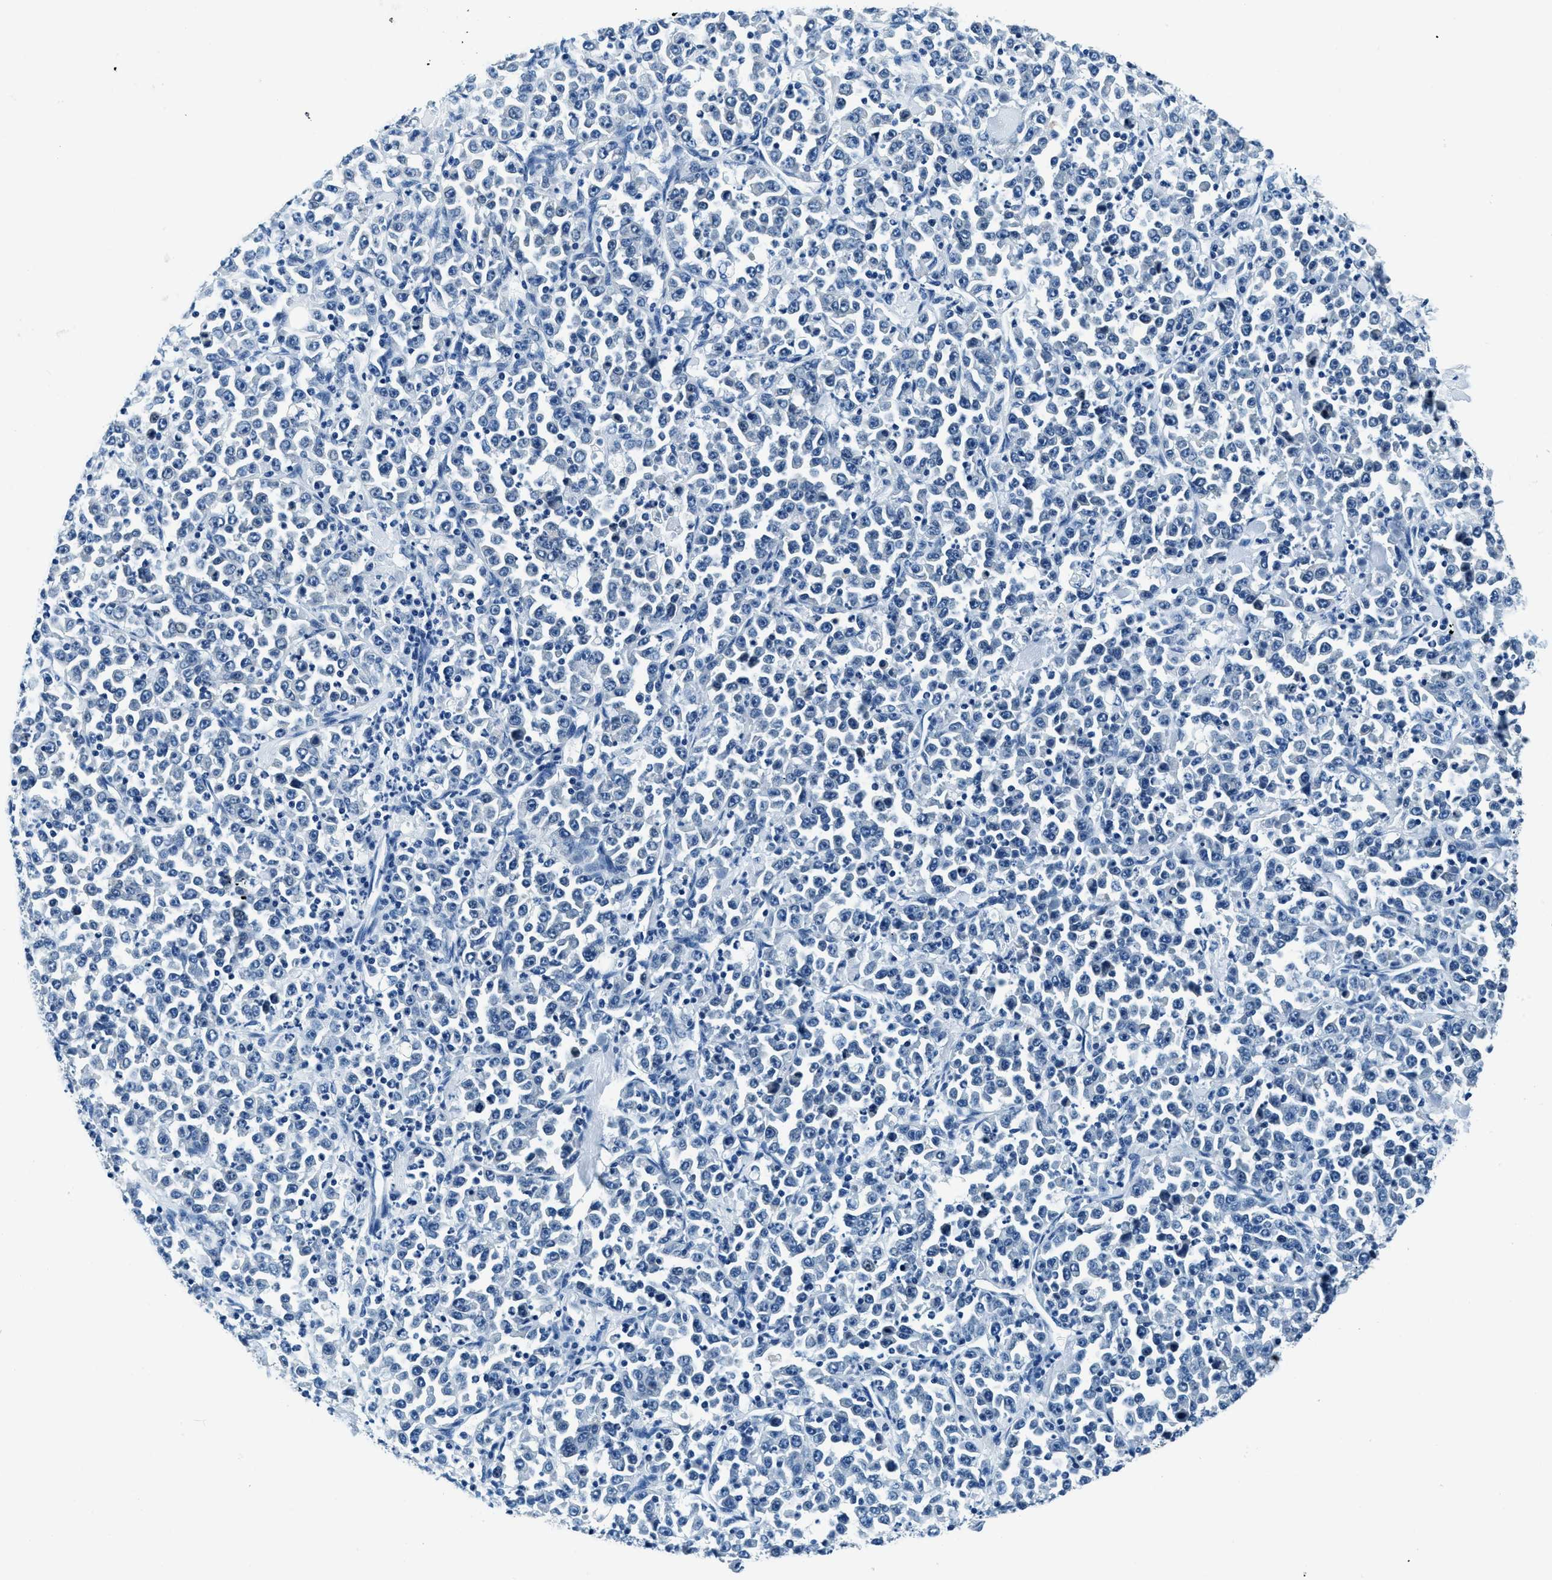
{"staining": {"intensity": "negative", "quantity": "none", "location": "none"}, "tissue": "stomach cancer", "cell_type": "Tumor cells", "image_type": "cancer", "snomed": [{"axis": "morphology", "description": "Normal tissue, NOS"}, {"axis": "morphology", "description": "Adenocarcinoma, NOS"}, {"axis": "topography", "description": "Stomach, upper"}, {"axis": "topography", "description": "Stomach"}], "caption": "Immunohistochemistry (IHC) of human stomach adenocarcinoma displays no expression in tumor cells.", "gene": "UBAC2", "patient": {"sex": "male", "age": 59}}